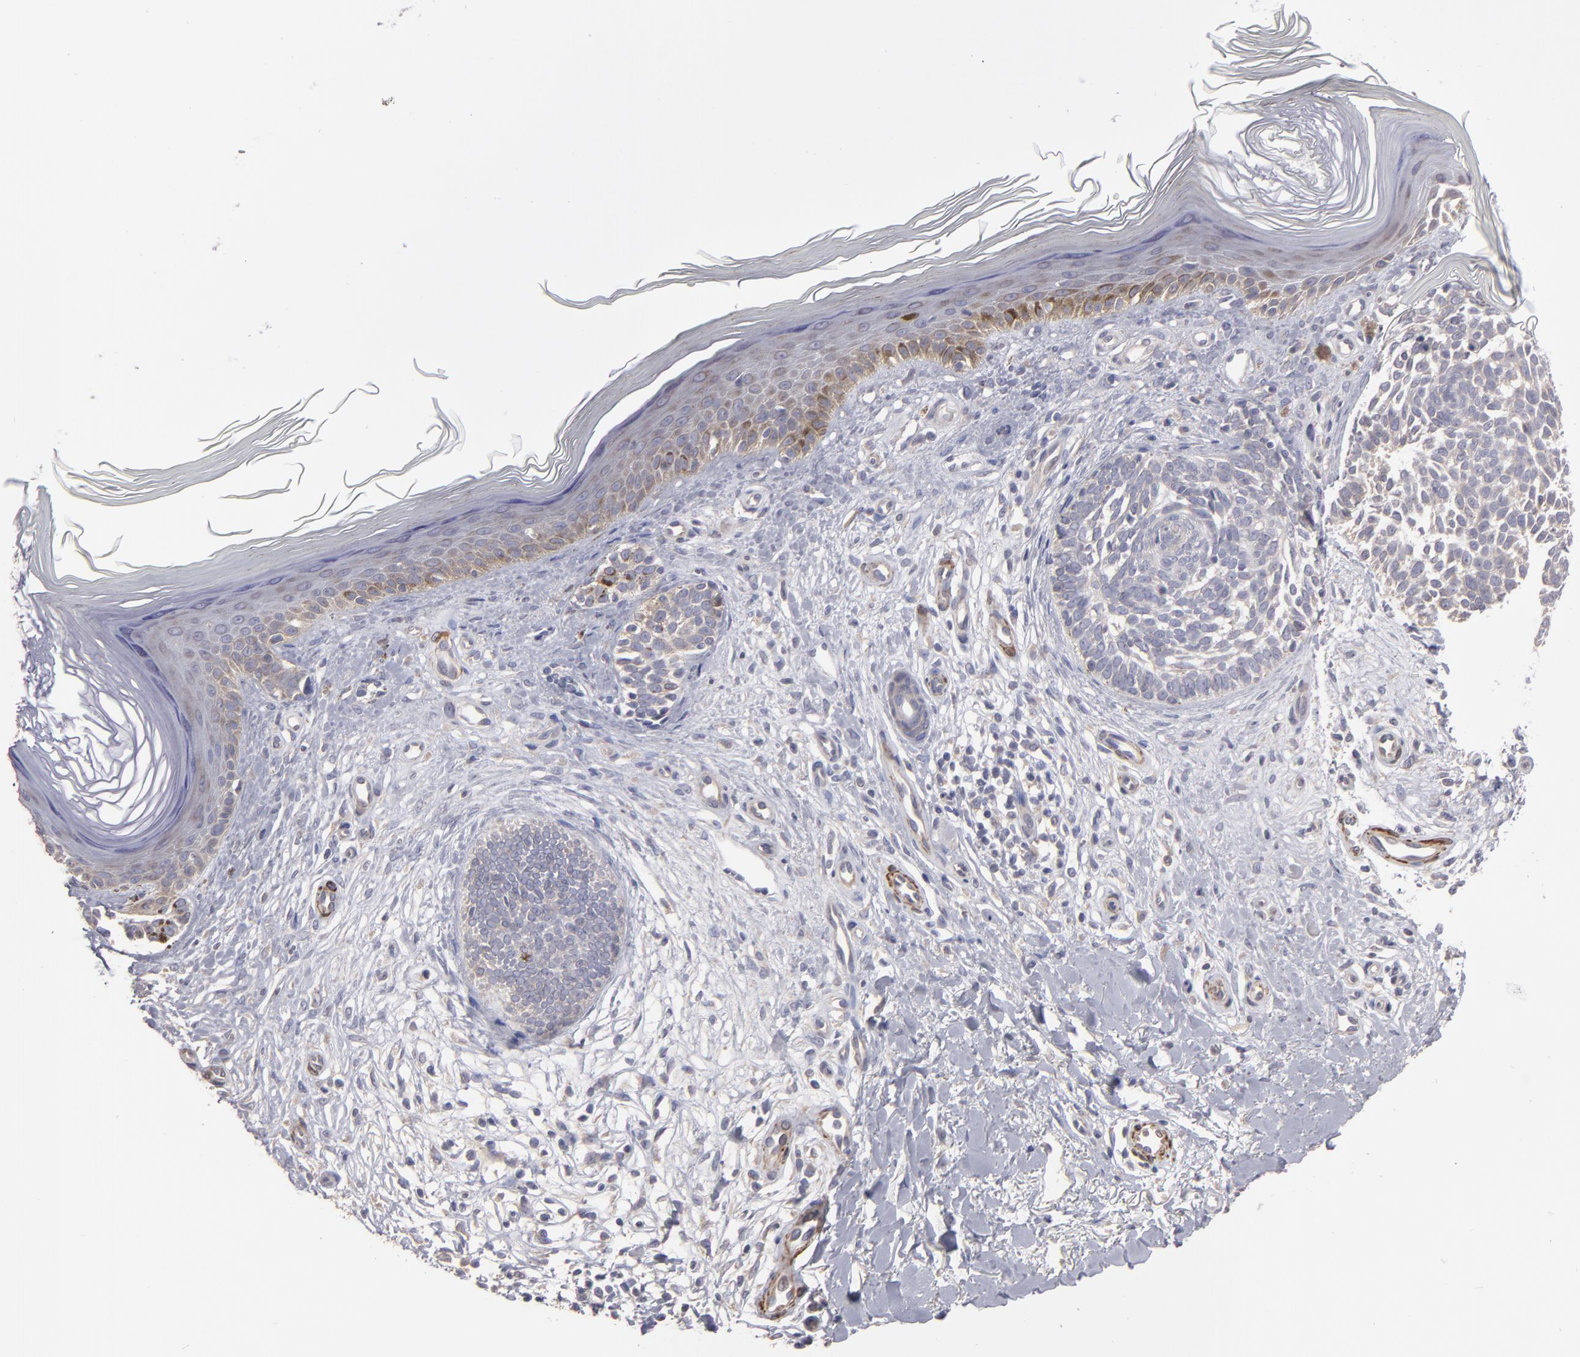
{"staining": {"intensity": "weak", "quantity": "25%-75%", "location": "cytoplasmic/membranous"}, "tissue": "skin cancer", "cell_type": "Tumor cells", "image_type": "cancer", "snomed": [{"axis": "morphology", "description": "Normal tissue, NOS"}, {"axis": "morphology", "description": "Basal cell carcinoma"}, {"axis": "topography", "description": "Skin"}], "caption": "Skin cancer (basal cell carcinoma) stained for a protein (brown) shows weak cytoplasmic/membranous positive staining in approximately 25%-75% of tumor cells.", "gene": "SLMAP", "patient": {"sex": "female", "age": 58}}